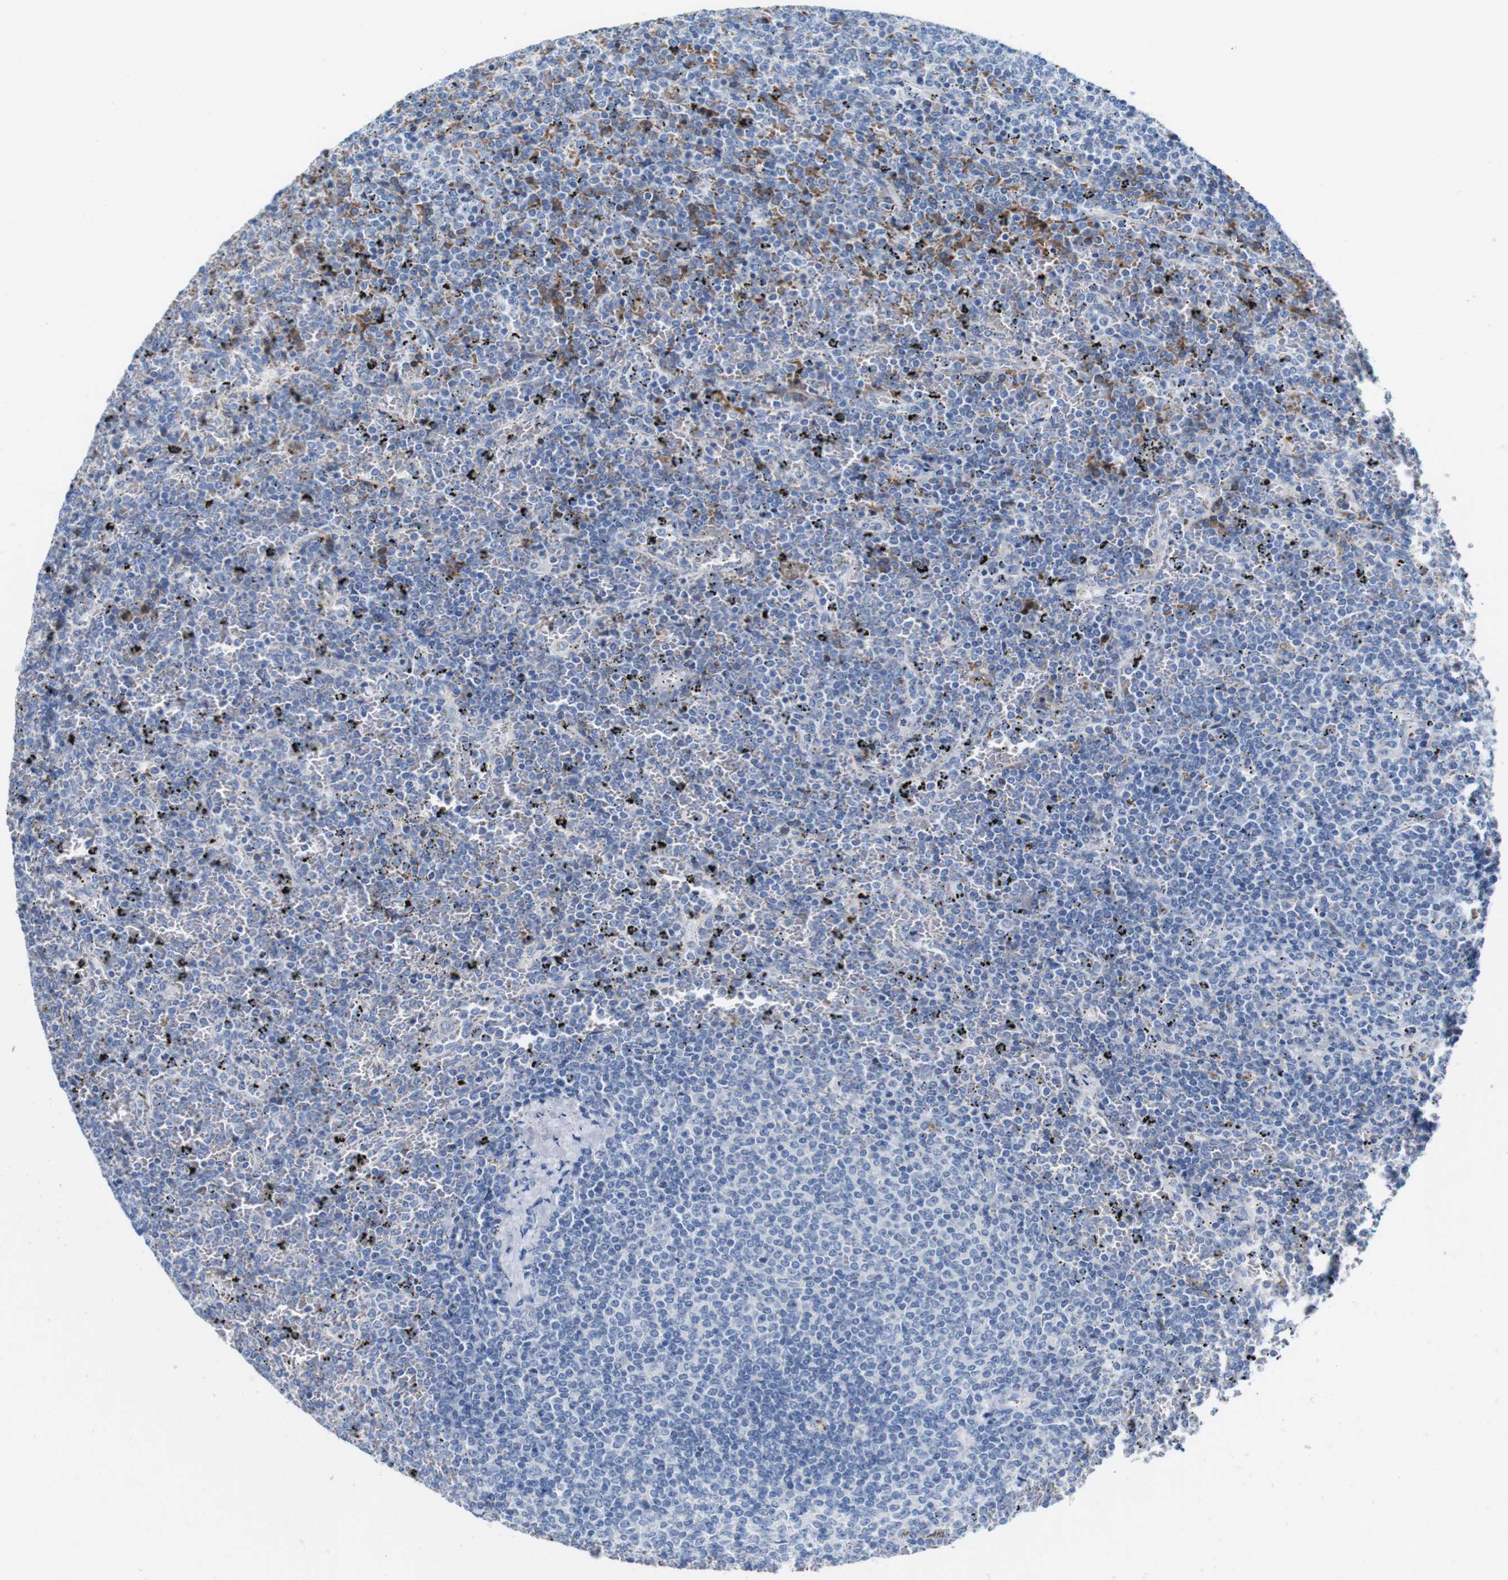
{"staining": {"intensity": "negative", "quantity": "none", "location": "none"}, "tissue": "lymphoma", "cell_type": "Tumor cells", "image_type": "cancer", "snomed": [{"axis": "morphology", "description": "Malignant lymphoma, non-Hodgkin's type, Low grade"}, {"axis": "topography", "description": "Spleen"}], "caption": "Lymphoma stained for a protein using IHC displays no staining tumor cells.", "gene": "IGSF8", "patient": {"sex": "female", "age": 77}}